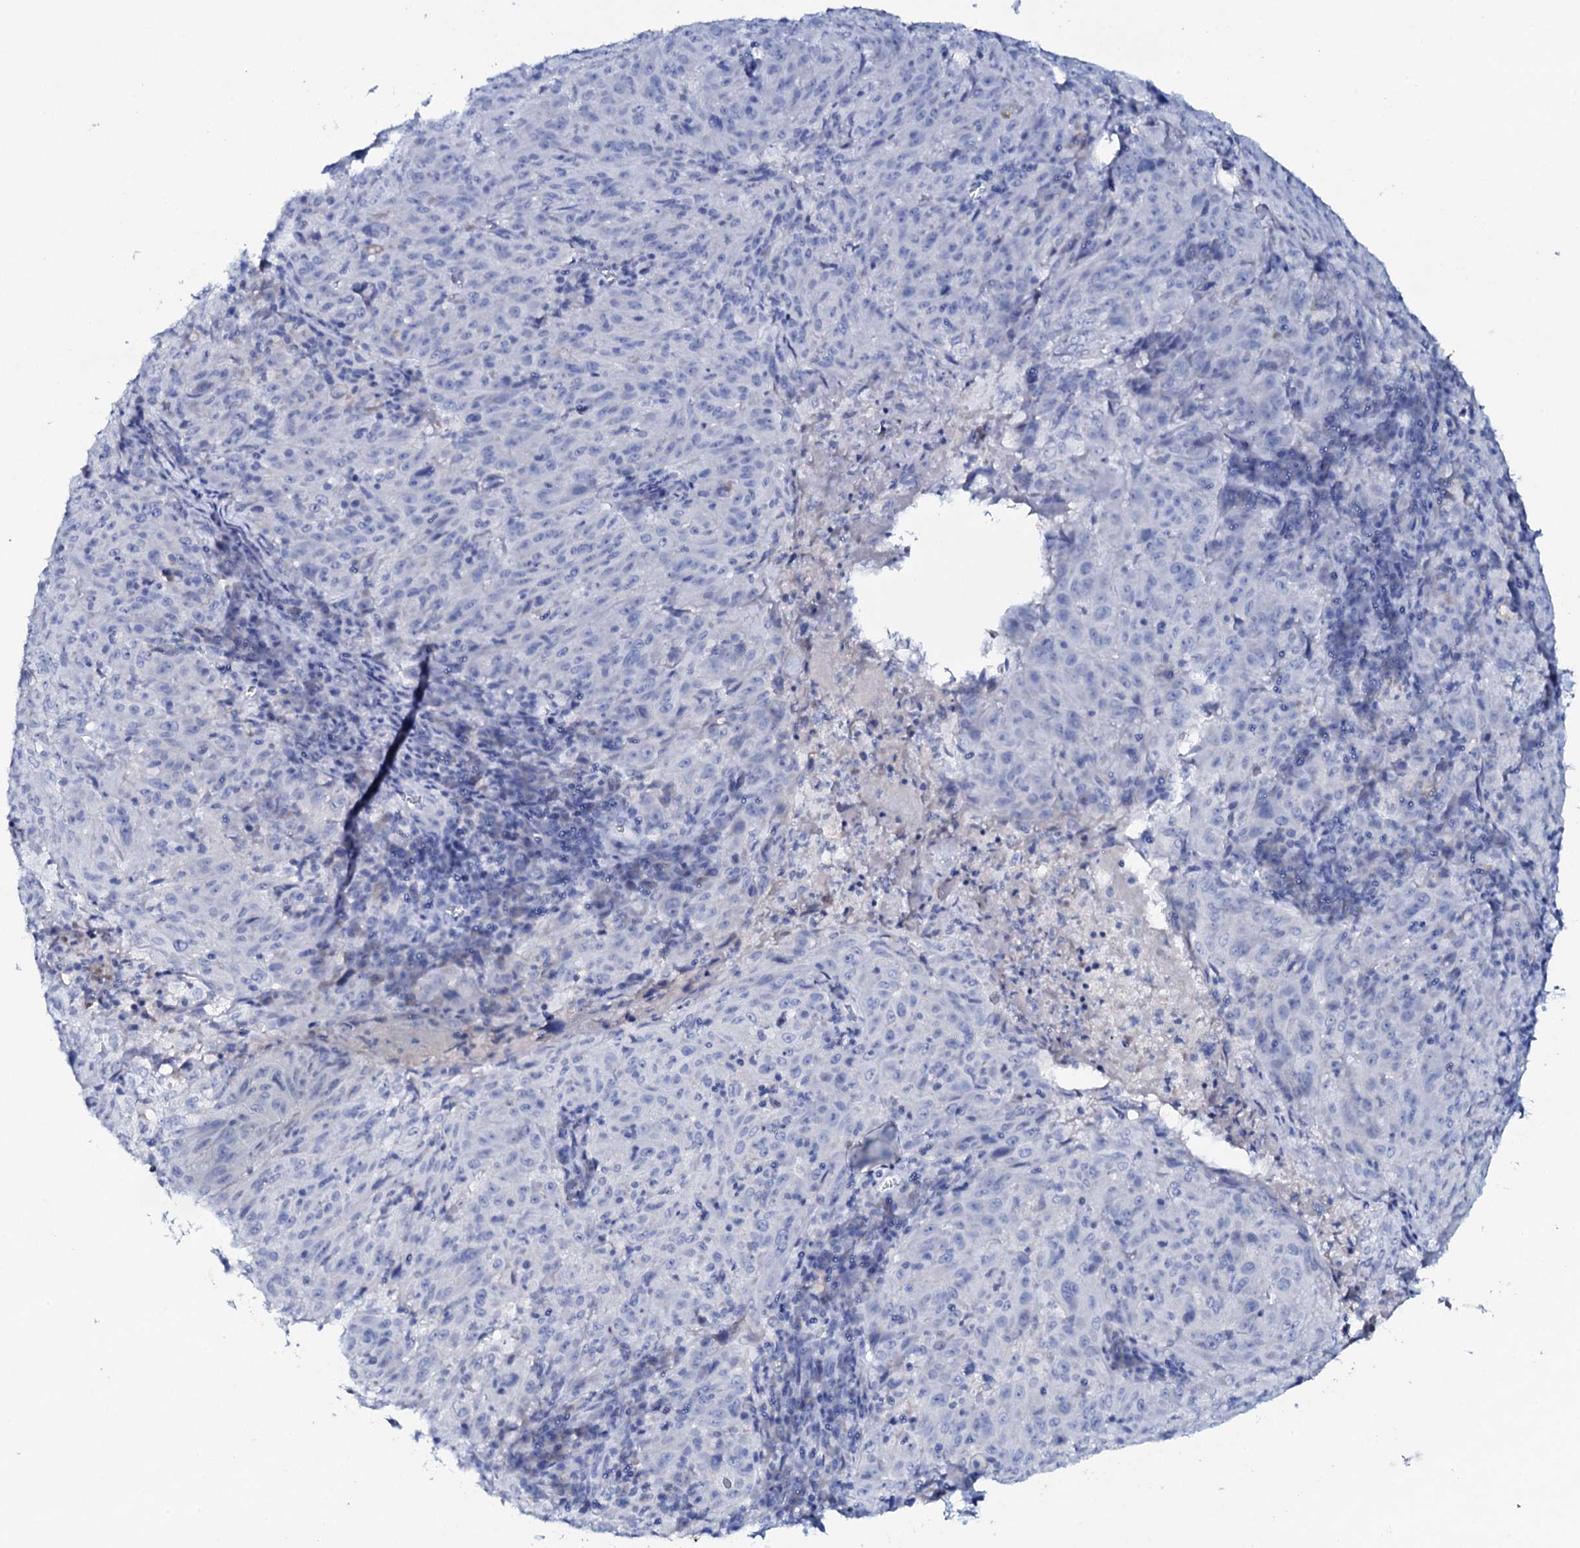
{"staining": {"intensity": "negative", "quantity": "none", "location": "none"}, "tissue": "pancreatic cancer", "cell_type": "Tumor cells", "image_type": "cancer", "snomed": [{"axis": "morphology", "description": "Adenocarcinoma, NOS"}, {"axis": "topography", "description": "Pancreas"}], "caption": "DAB (3,3'-diaminobenzidine) immunohistochemical staining of pancreatic cancer (adenocarcinoma) displays no significant positivity in tumor cells. (DAB (3,3'-diaminobenzidine) immunohistochemistry visualized using brightfield microscopy, high magnification).", "gene": "FBXL16", "patient": {"sex": "male", "age": 63}}